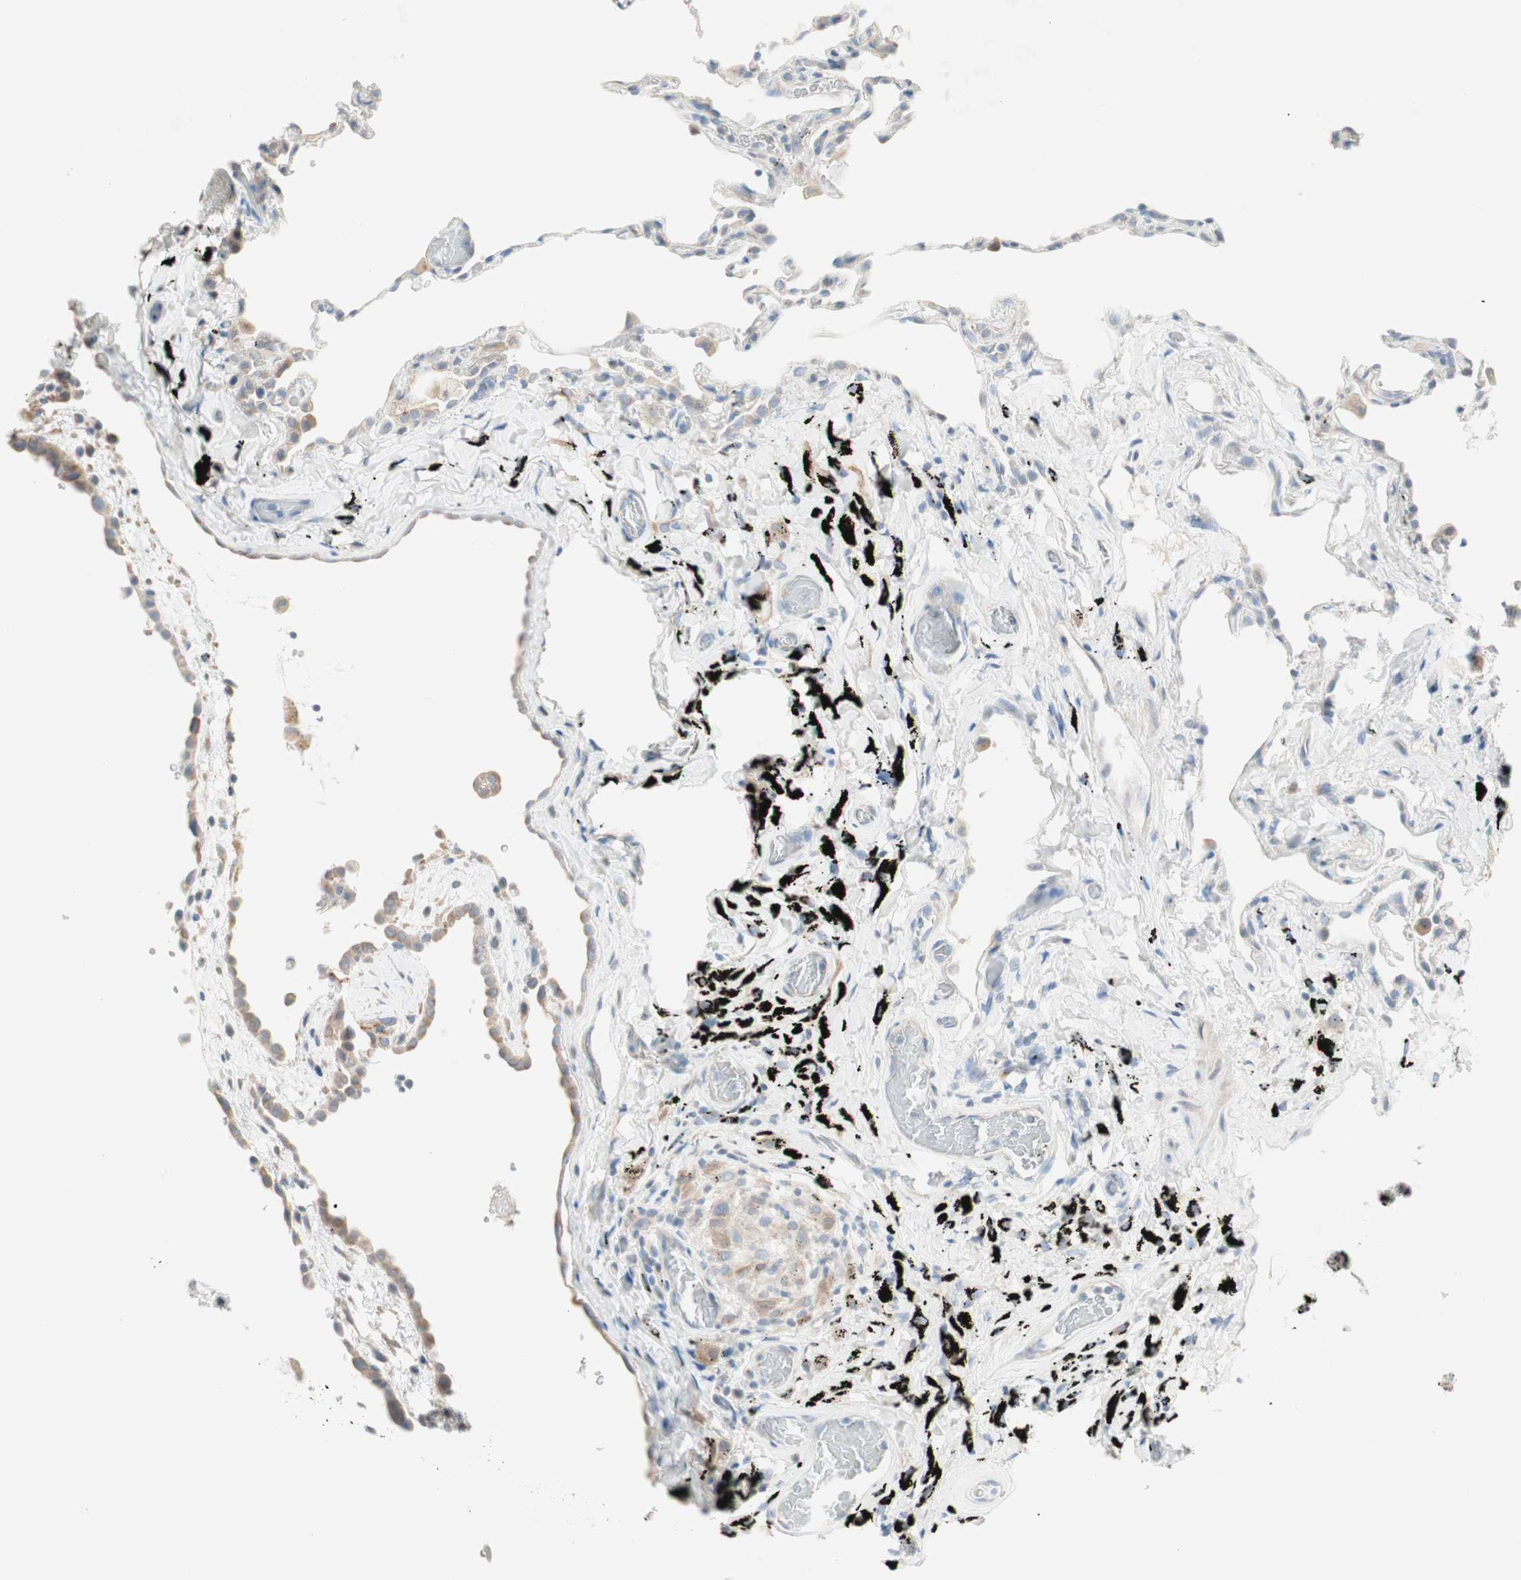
{"staining": {"intensity": "negative", "quantity": "none", "location": "none"}, "tissue": "lung", "cell_type": "Alveolar cells", "image_type": "normal", "snomed": [{"axis": "morphology", "description": "Normal tissue, NOS"}, {"axis": "topography", "description": "Lung"}], "caption": "Histopathology image shows no significant protein staining in alveolar cells of normal lung.", "gene": "SULT1C2", "patient": {"sex": "male", "age": 59}}